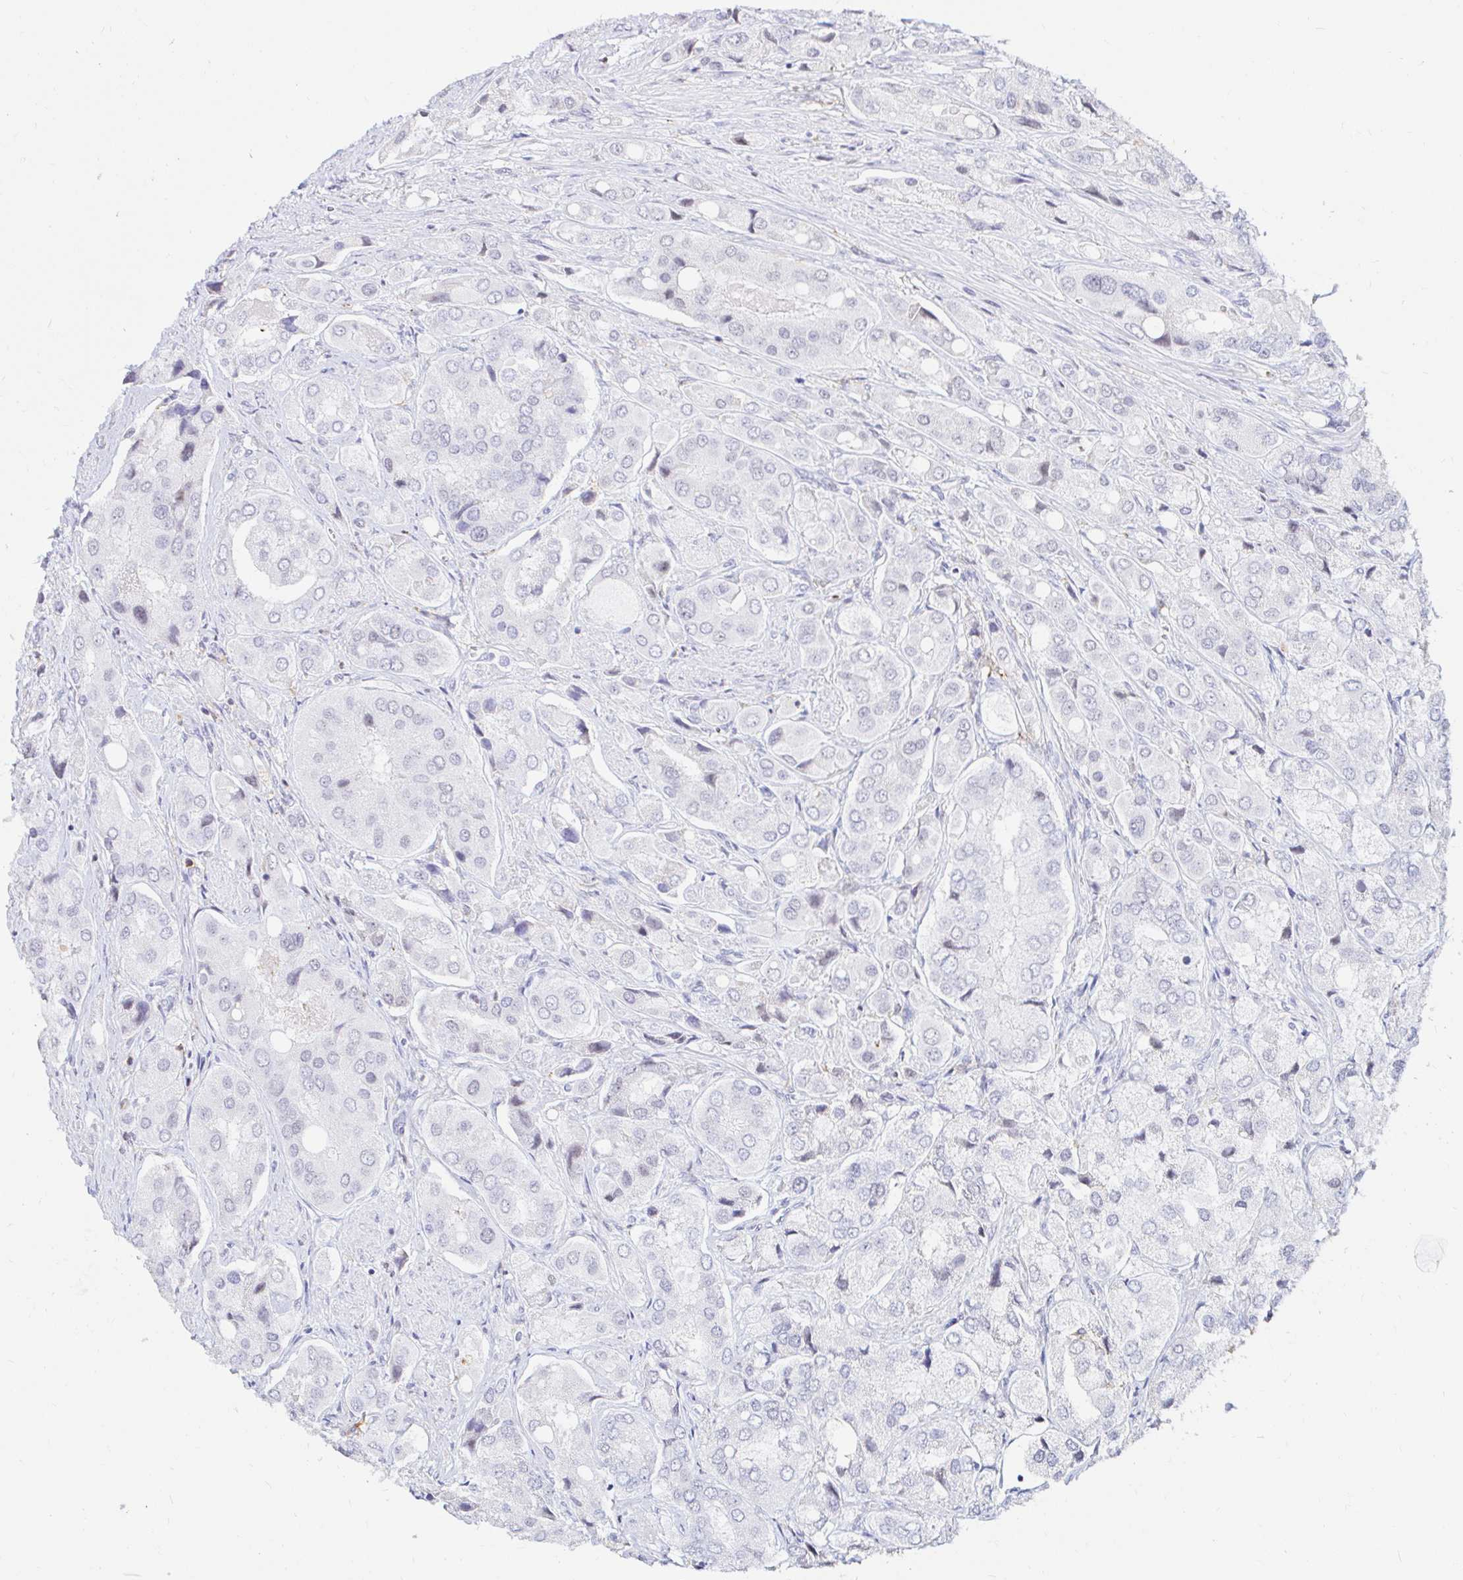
{"staining": {"intensity": "negative", "quantity": "none", "location": "none"}, "tissue": "prostate cancer", "cell_type": "Tumor cells", "image_type": "cancer", "snomed": [{"axis": "morphology", "description": "Adenocarcinoma, Low grade"}, {"axis": "topography", "description": "Prostate"}], "caption": "Immunohistochemistry (IHC) micrograph of human prostate cancer stained for a protein (brown), which displays no staining in tumor cells.", "gene": "CYBB", "patient": {"sex": "male", "age": 69}}